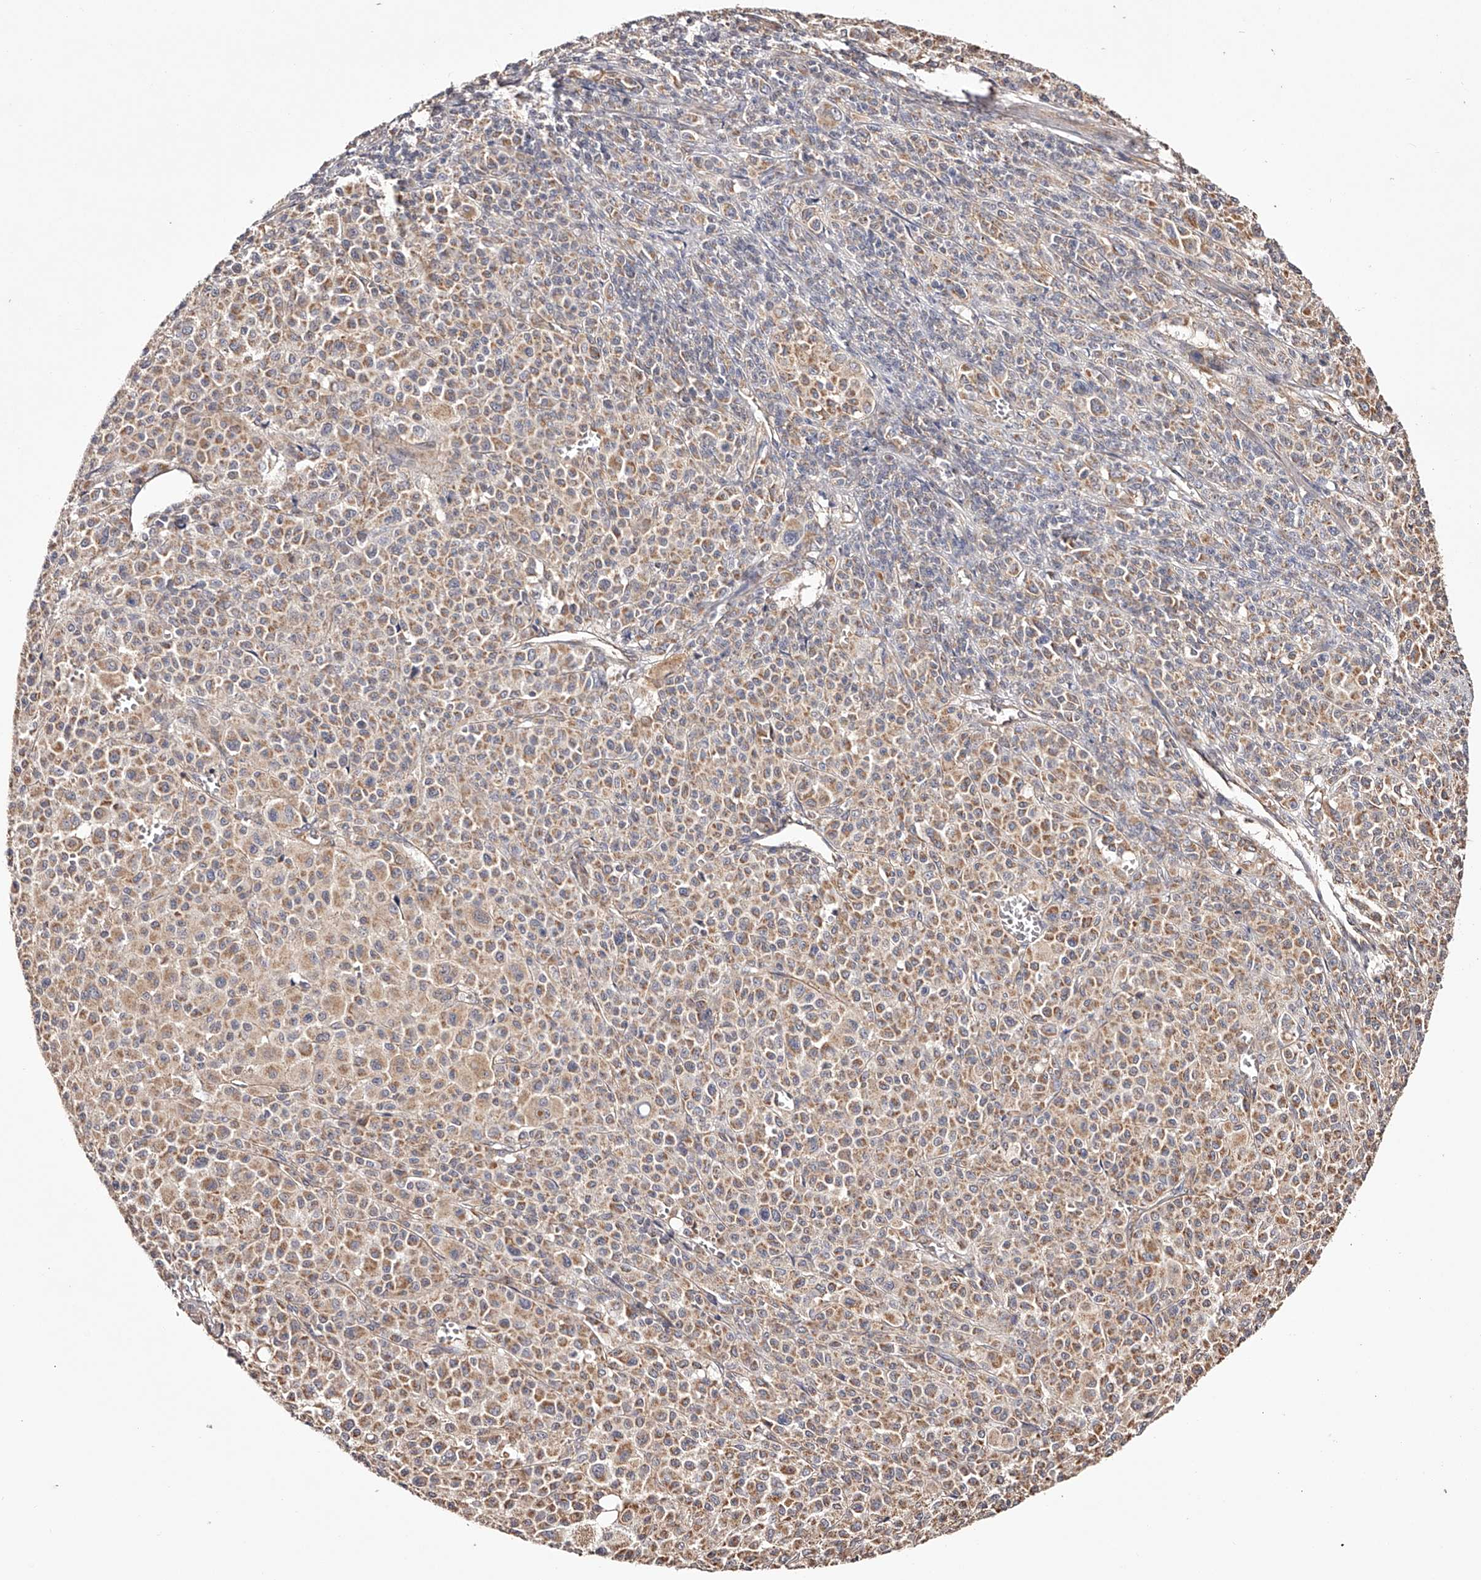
{"staining": {"intensity": "weak", "quantity": ">75%", "location": "cytoplasmic/membranous"}, "tissue": "melanoma", "cell_type": "Tumor cells", "image_type": "cancer", "snomed": [{"axis": "morphology", "description": "Malignant melanoma, Metastatic site"}, {"axis": "topography", "description": "Skin"}], "caption": "High-magnification brightfield microscopy of malignant melanoma (metastatic site) stained with DAB (3,3'-diaminobenzidine) (brown) and counterstained with hematoxylin (blue). tumor cells exhibit weak cytoplasmic/membranous positivity is present in about>75% of cells.", "gene": "USP21", "patient": {"sex": "female", "age": 74}}